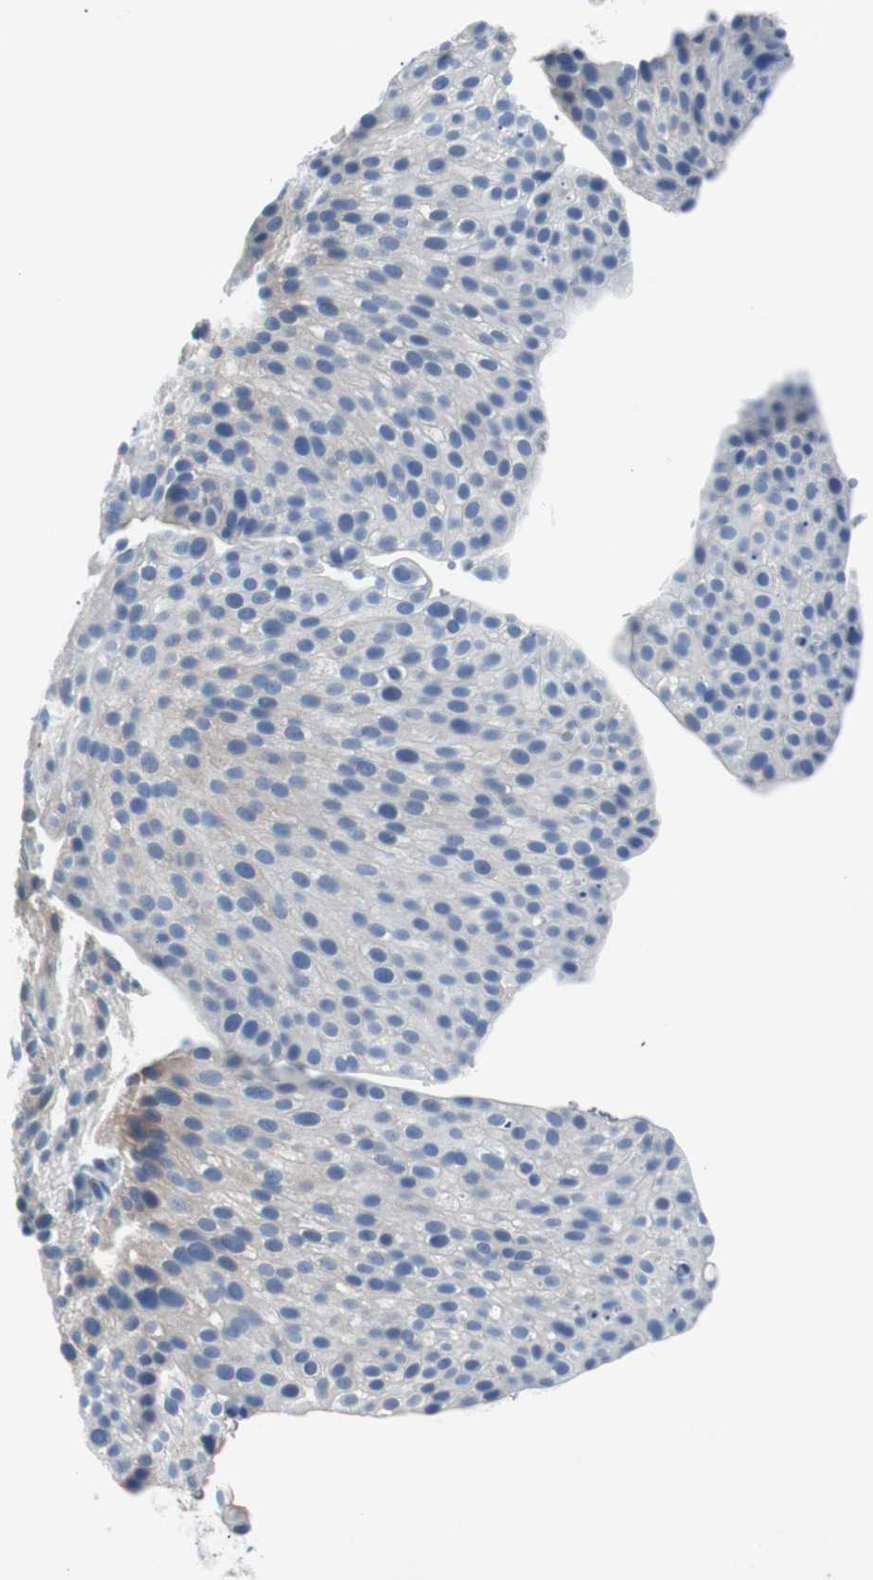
{"staining": {"intensity": "negative", "quantity": "none", "location": "none"}, "tissue": "urothelial cancer", "cell_type": "Tumor cells", "image_type": "cancer", "snomed": [{"axis": "morphology", "description": "Urothelial carcinoma, Low grade"}, {"axis": "topography", "description": "Smooth muscle"}, {"axis": "topography", "description": "Urinary bladder"}], "caption": "There is no significant staining in tumor cells of low-grade urothelial carcinoma. Nuclei are stained in blue.", "gene": "EEF2K", "patient": {"sex": "male", "age": 60}}